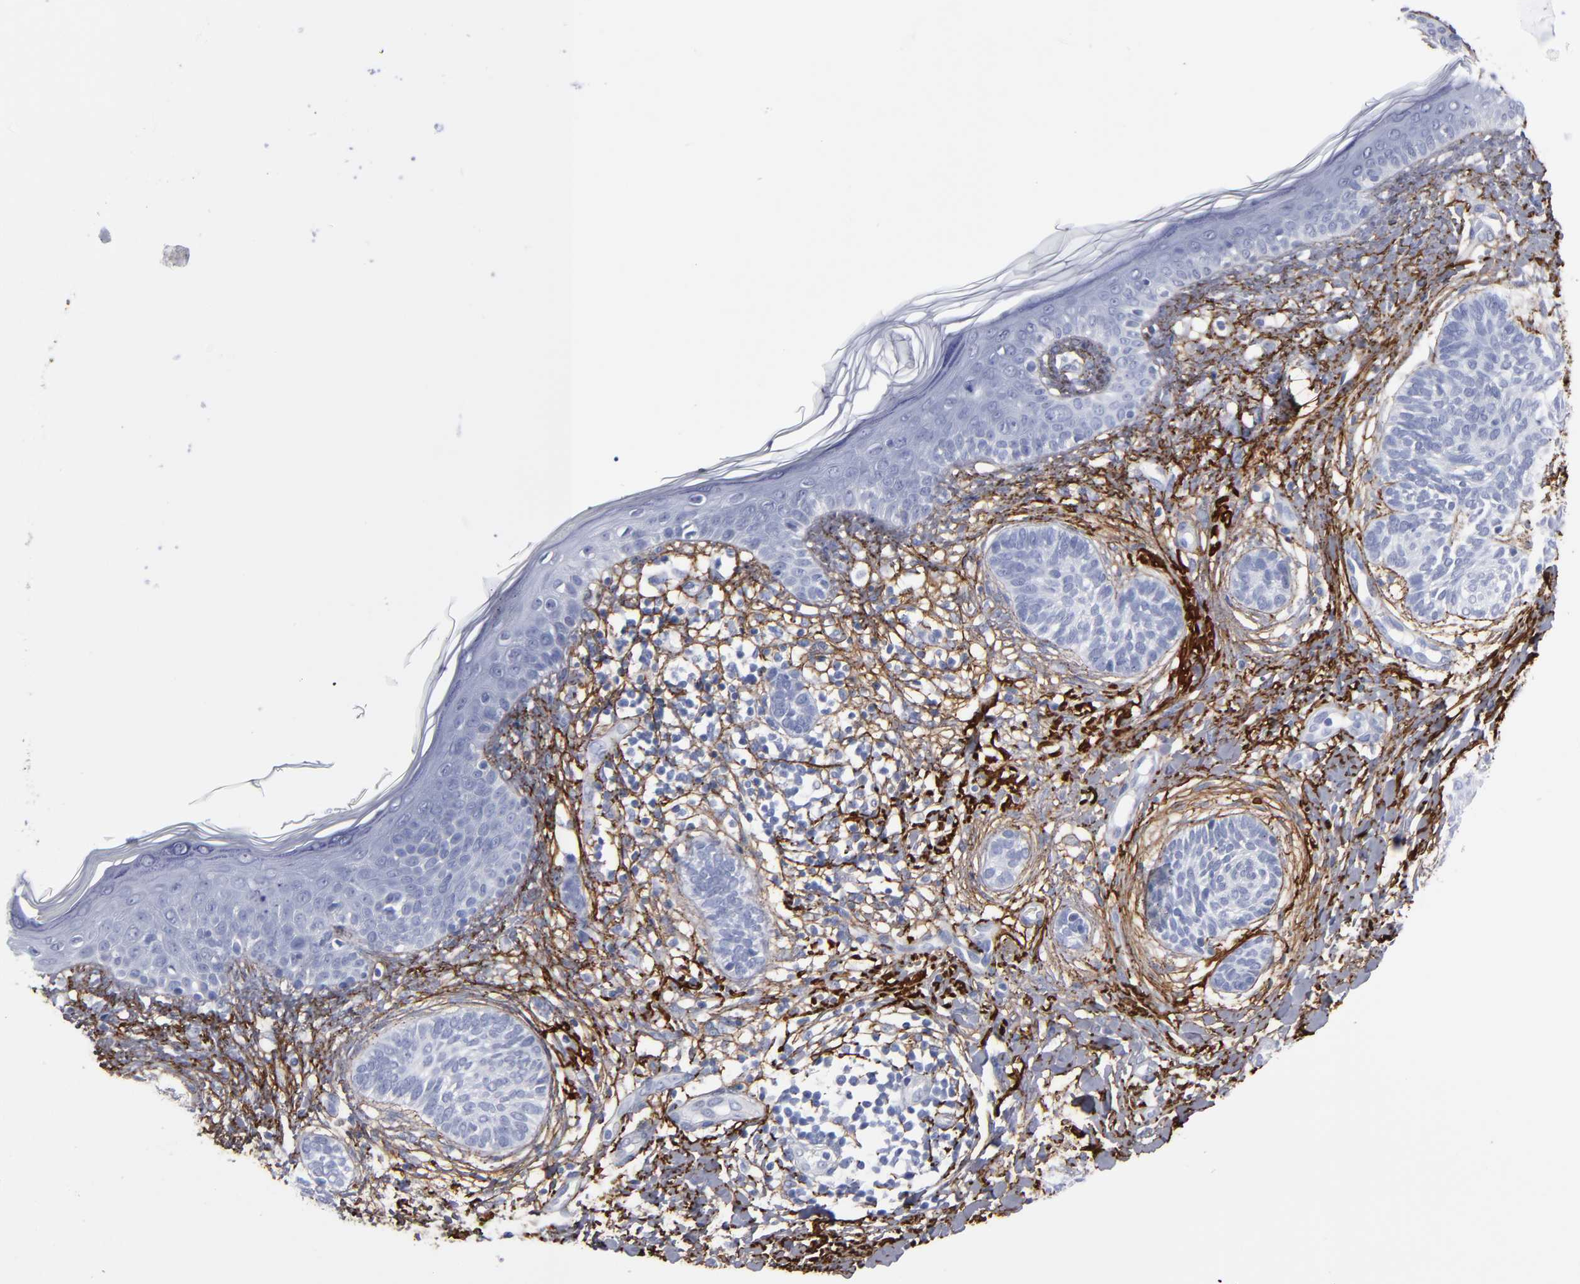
{"staining": {"intensity": "negative", "quantity": "none", "location": "none"}, "tissue": "skin cancer", "cell_type": "Tumor cells", "image_type": "cancer", "snomed": [{"axis": "morphology", "description": "Normal tissue, NOS"}, {"axis": "morphology", "description": "Basal cell carcinoma"}, {"axis": "topography", "description": "Skin"}], "caption": "This is an IHC micrograph of human basal cell carcinoma (skin). There is no expression in tumor cells.", "gene": "EMILIN1", "patient": {"sex": "male", "age": 63}}